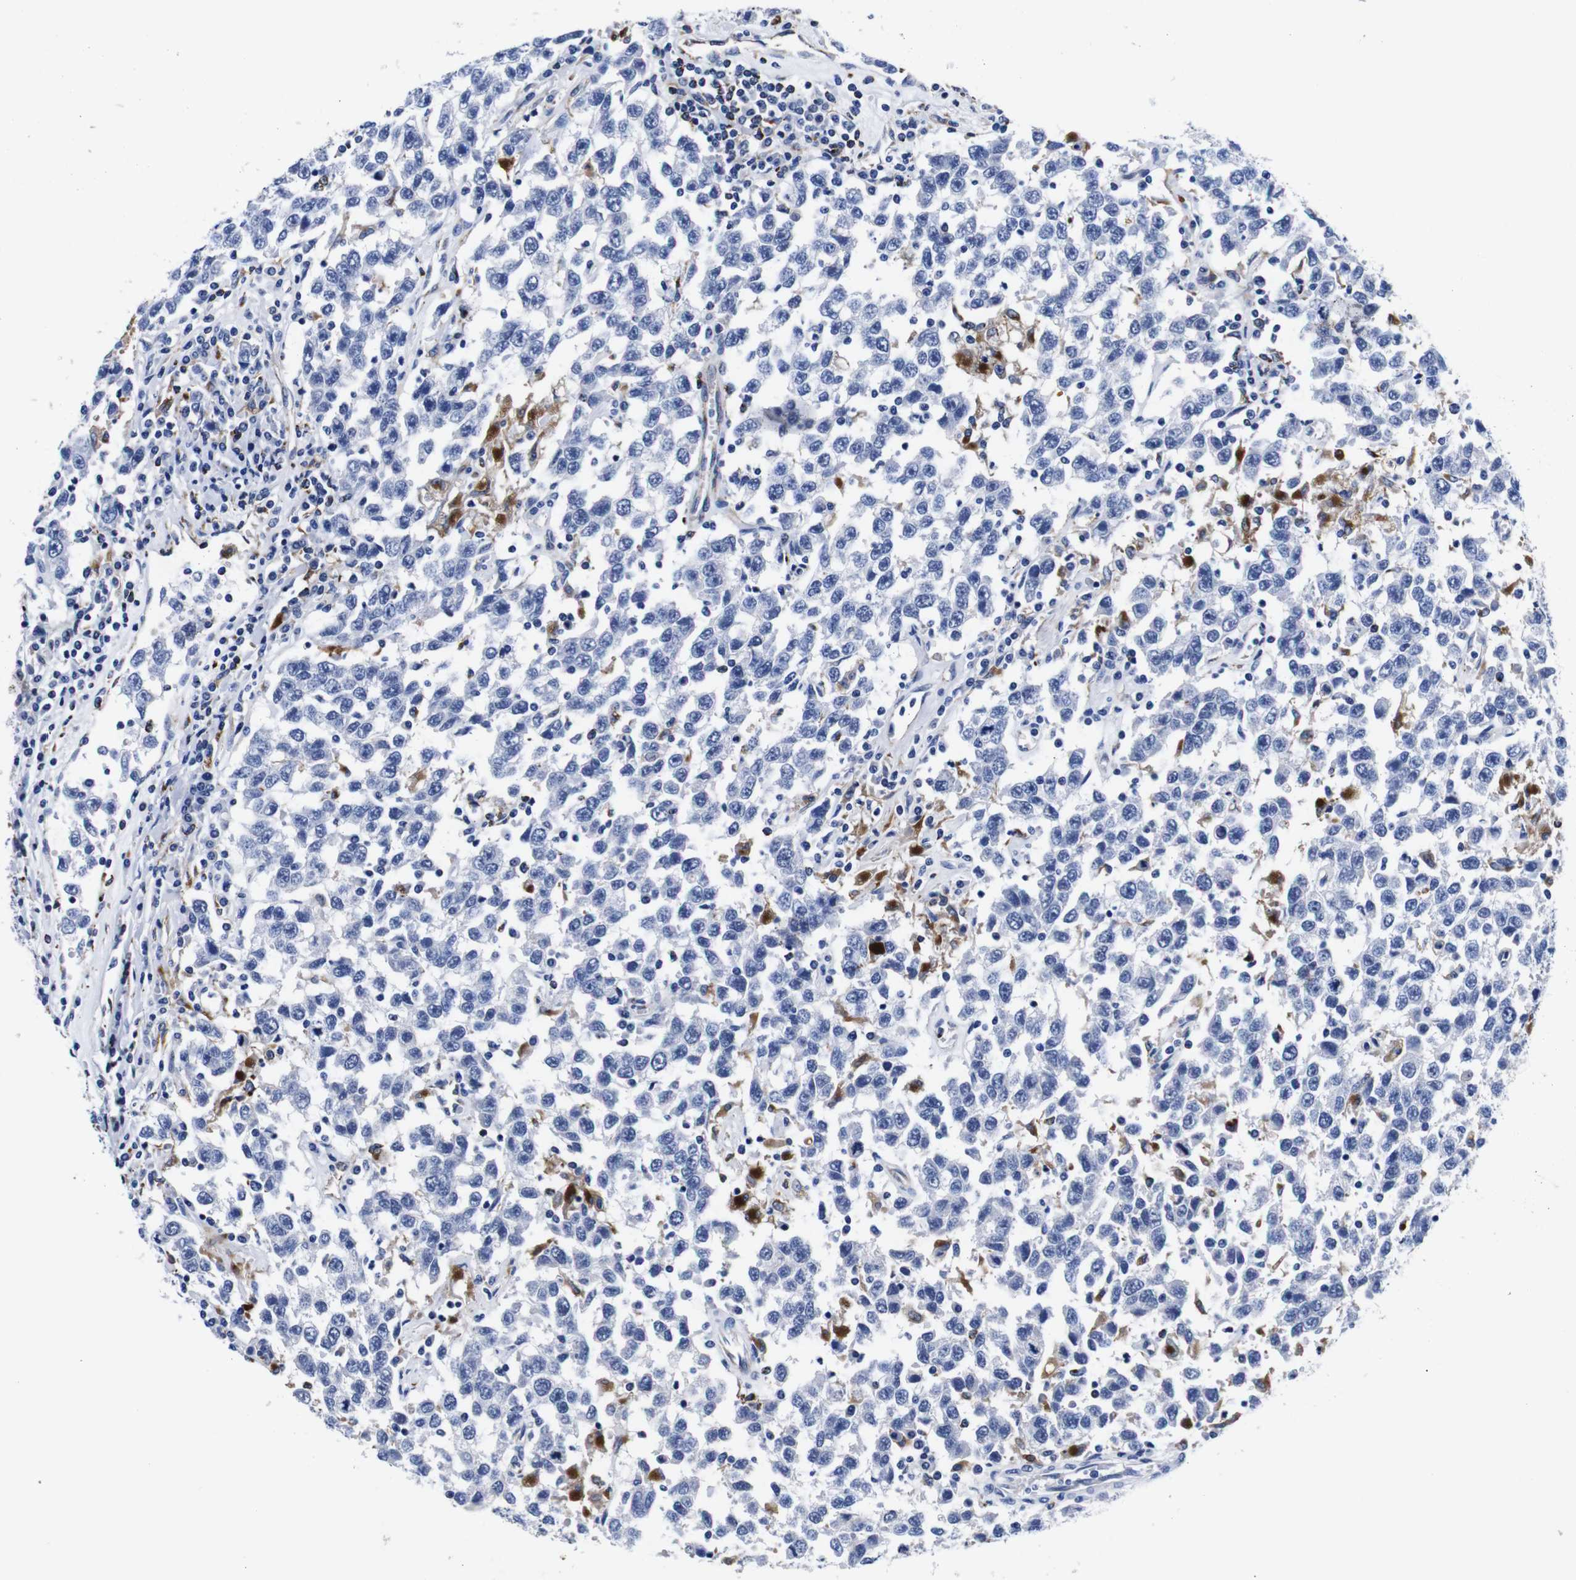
{"staining": {"intensity": "negative", "quantity": "none", "location": "none"}, "tissue": "testis cancer", "cell_type": "Tumor cells", "image_type": "cancer", "snomed": [{"axis": "morphology", "description": "Seminoma, NOS"}, {"axis": "topography", "description": "Testis"}], "caption": "Immunohistochemical staining of testis cancer (seminoma) demonstrates no significant positivity in tumor cells. (DAB (3,3'-diaminobenzidine) IHC visualized using brightfield microscopy, high magnification).", "gene": "HLA-DMB", "patient": {"sex": "male", "age": 41}}